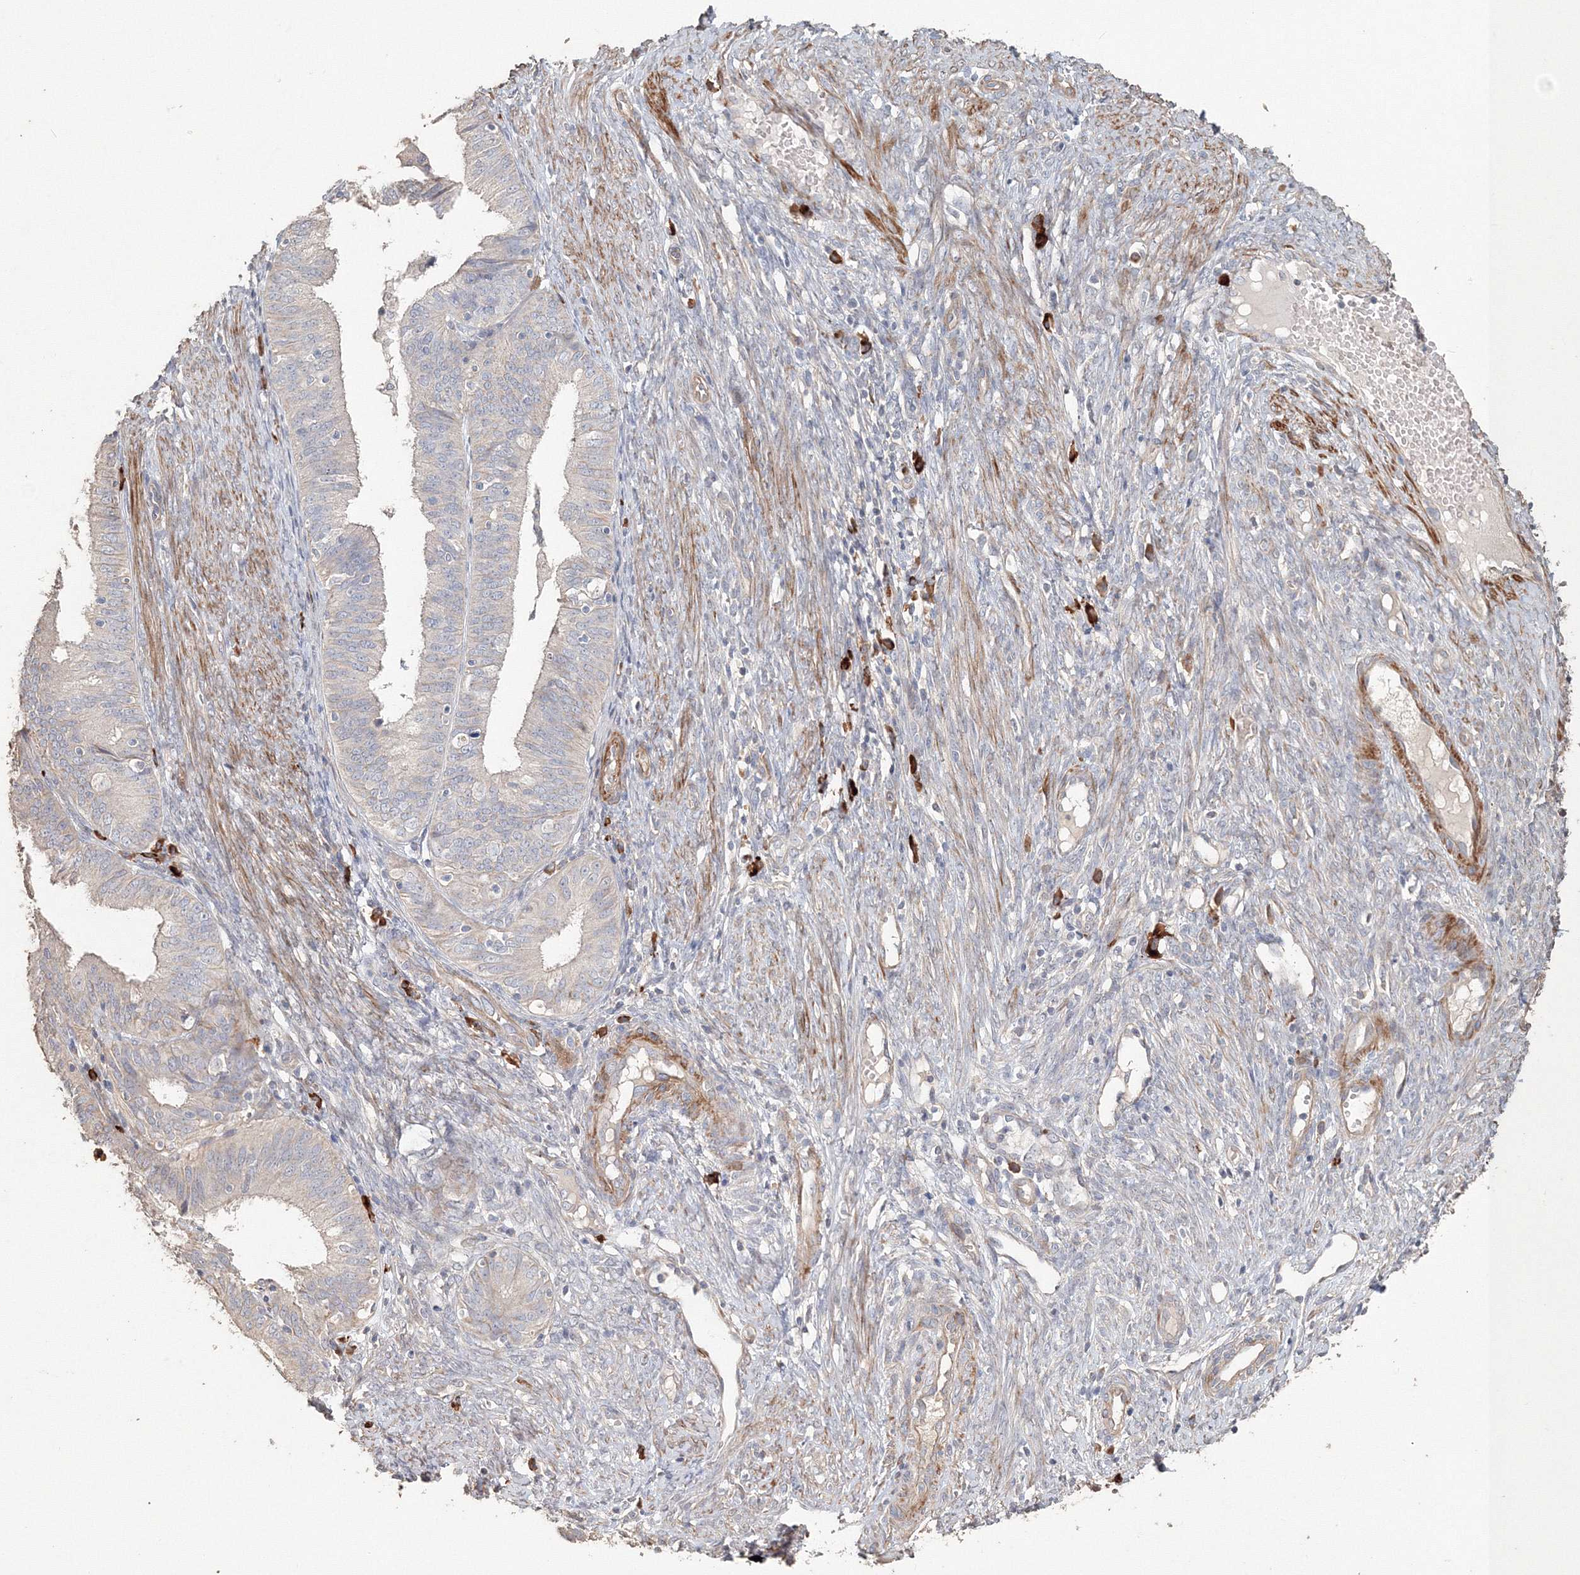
{"staining": {"intensity": "negative", "quantity": "none", "location": "none"}, "tissue": "endometrial cancer", "cell_type": "Tumor cells", "image_type": "cancer", "snomed": [{"axis": "morphology", "description": "Adenocarcinoma, NOS"}, {"axis": "topography", "description": "Endometrium"}], "caption": "High magnification brightfield microscopy of adenocarcinoma (endometrial) stained with DAB (brown) and counterstained with hematoxylin (blue): tumor cells show no significant positivity.", "gene": "NALF2", "patient": {"sex": "female", "age": 51}}